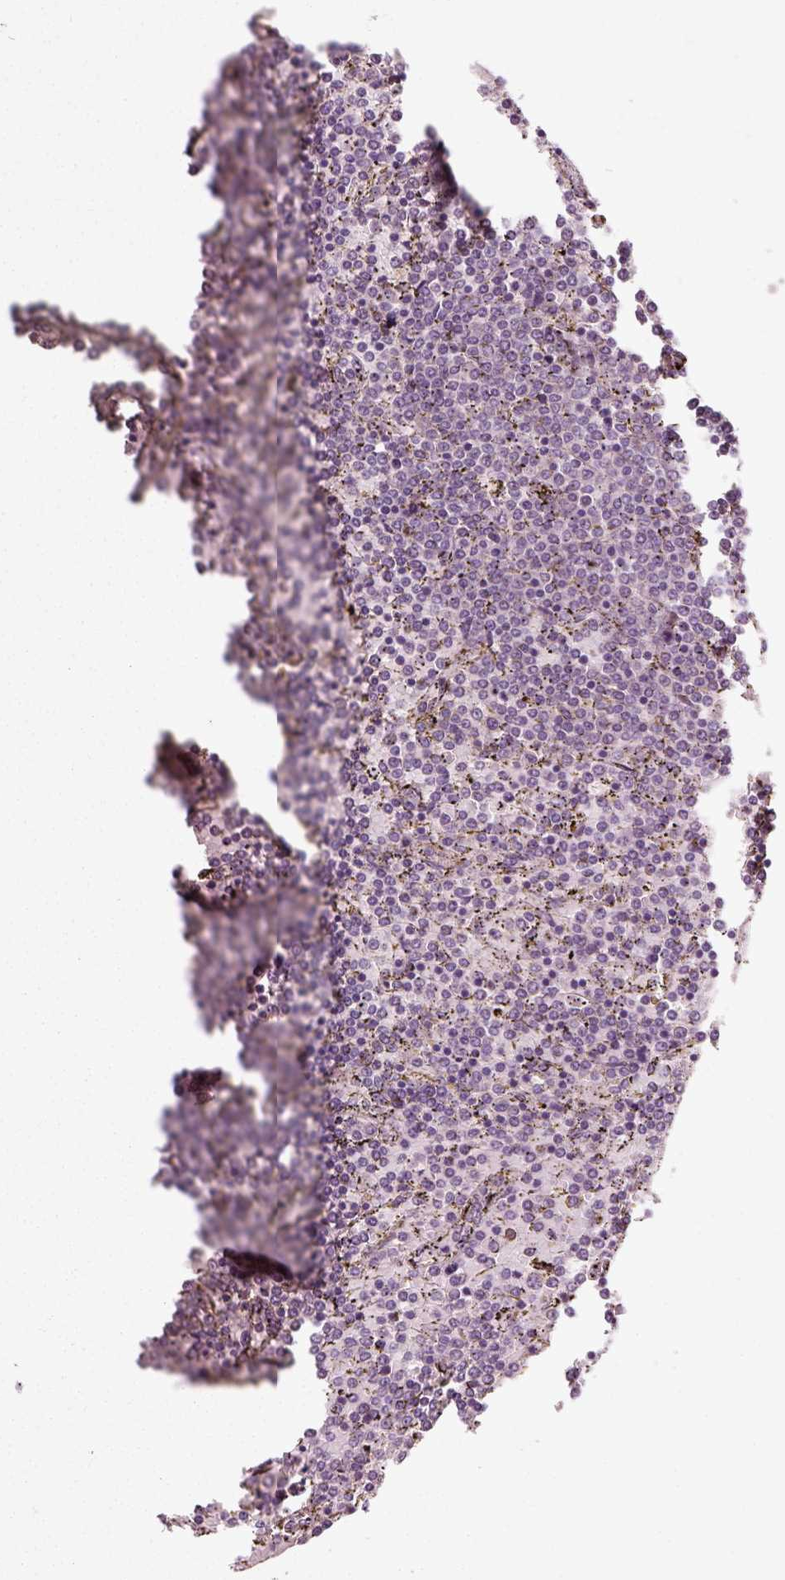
{"staining": {"intensity": "negative", "quantity": "none", "location": "none"}, "tissue": "lymphoma", "cell_type": "Tumor cells", "image_type": "cancer", "snomed": [{"axis": "morphology", "description": "Malignant lymphoma, non-Hodgkin's type, Low grade"}, {"axis": "topography", "description": "Spleen"}], "caption": "Human lymphoma stained for a protein using immunohistochemistry (IHC) reveals no positivity in tumor cells.", "gene": "RND2", "patient": {"sex": "female", "age": 77}}